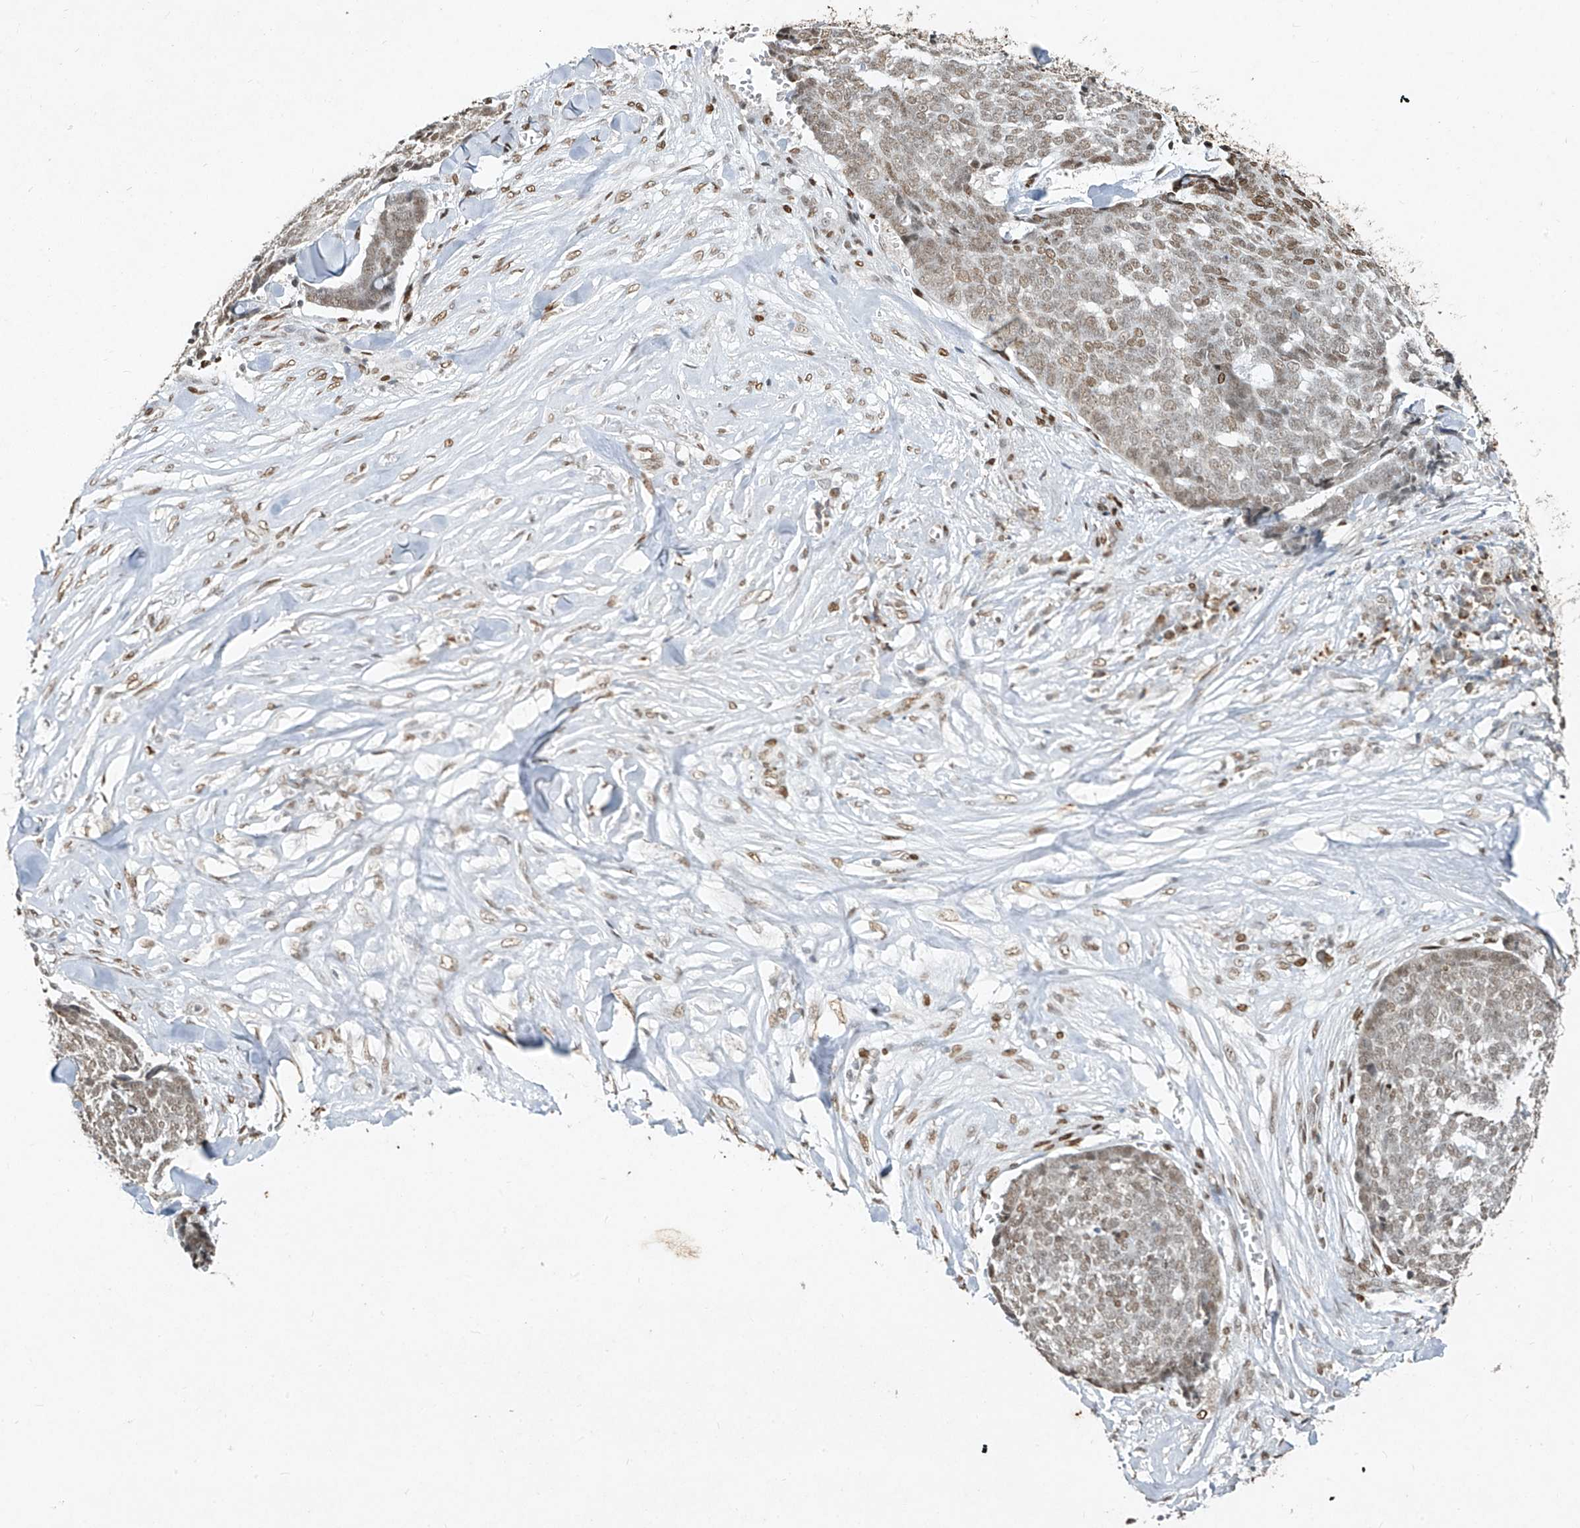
{"staining": {"intensity": "moderate", "quantity": "25%-75%", "location": "nuclear"}, "tissue": "skin cancer", "cell_type": "Tumor cells", "image_type": "cancer", "snomed": [{"axis": "morphology", "description": "Basal cell carcinoma"}, {"axis": "topography", "description": "Skin"}], "caption": "A photomicrograph of skin basal cell carcinoma stained for a protein exhibits moderate nuclear brown staining in tumor cells. The staining is performed using DAB brown chromogen to label protein expression. The nuclei are counter-stained blue using hematoxylin.", "gene": "ATRIP", "patient": {"sex": "male", "age": 84}}